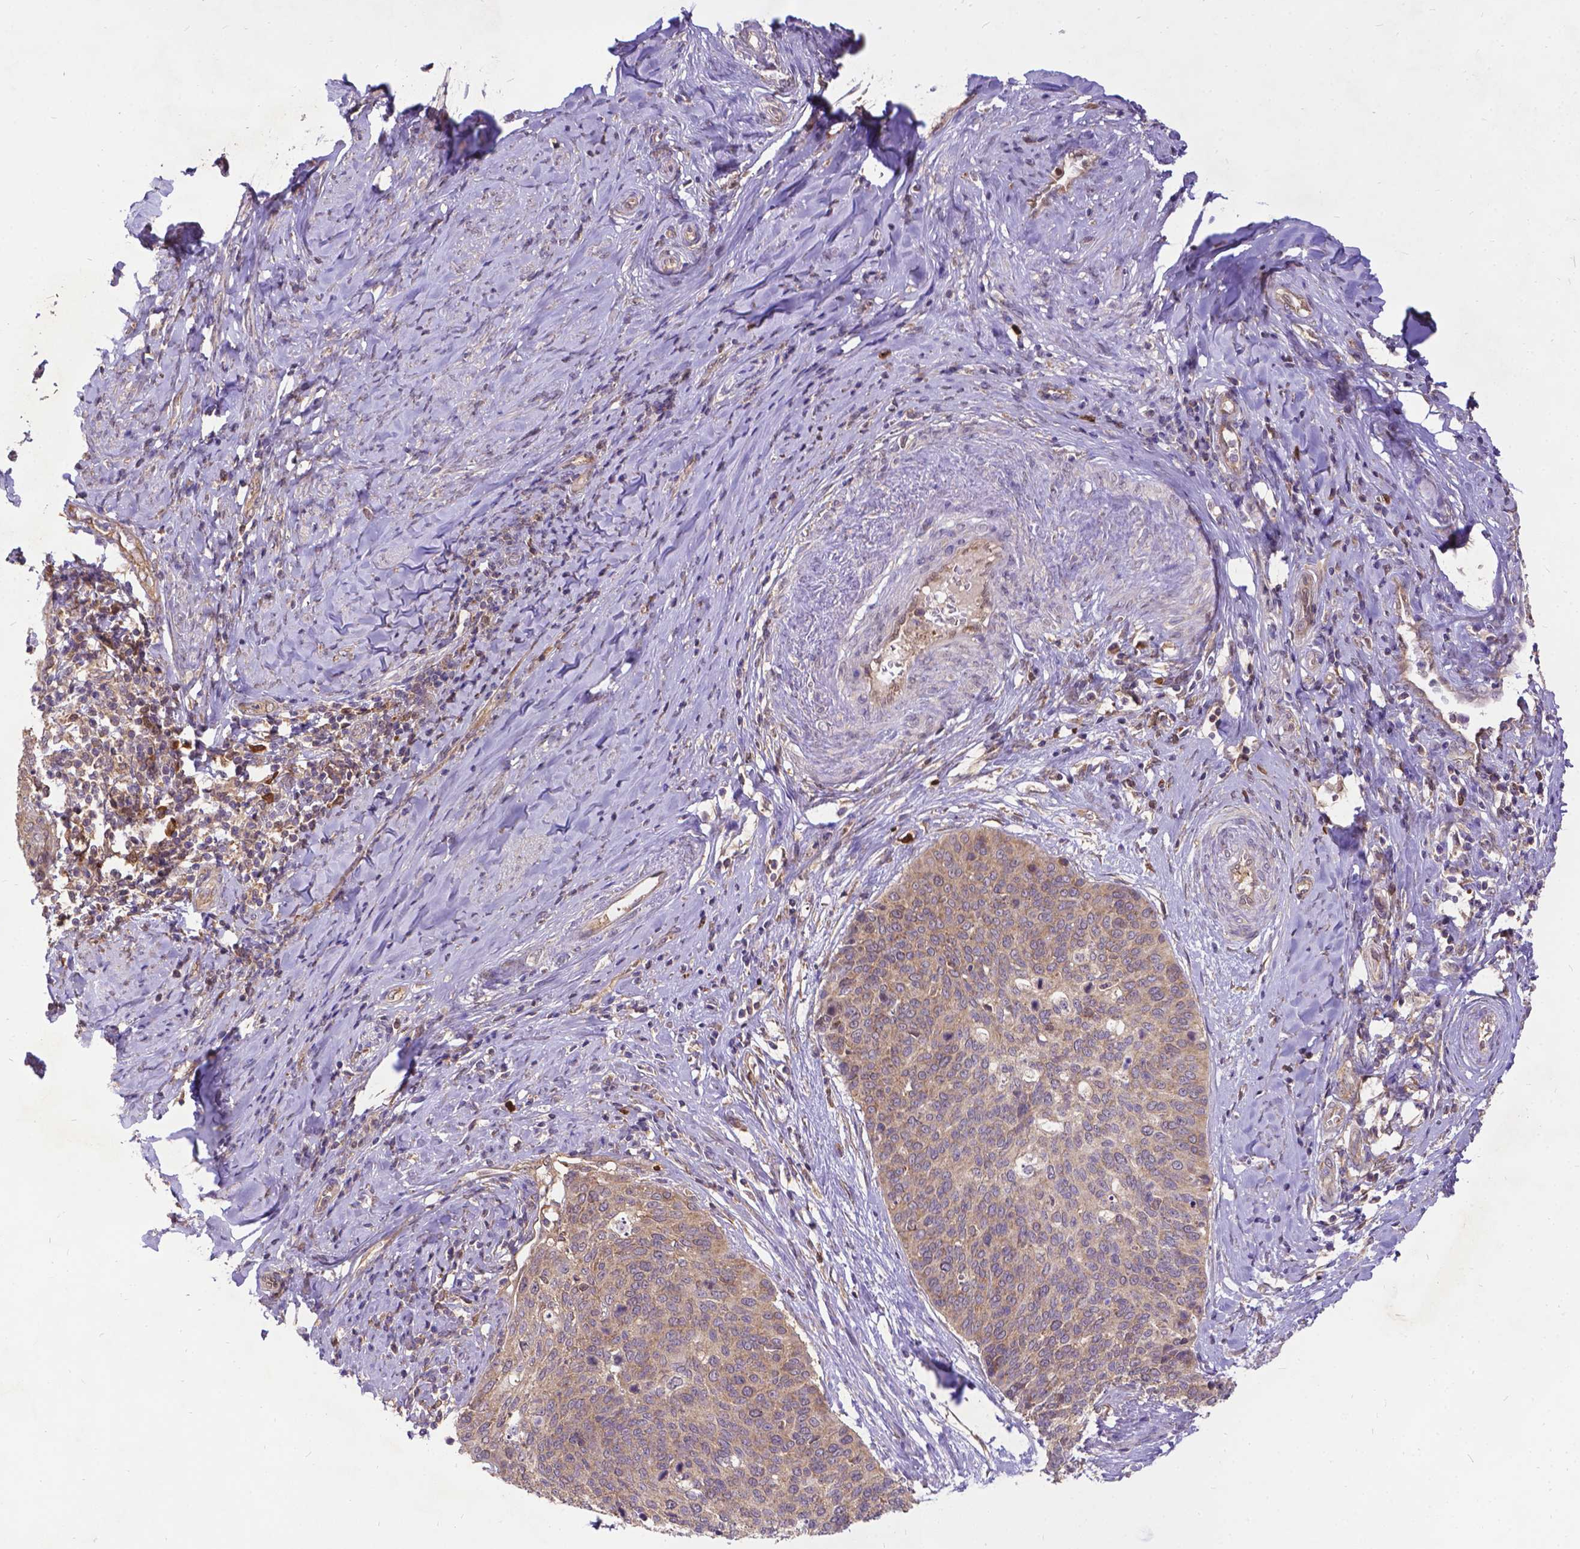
{"staining": {"intensity": "weak", "quantity": ">75%", "location": "cytoplasmic/membranous"}, "tissue": "cervical cancer", "cell_type": "Tumor cells", "image_type": "cancer", "snomed": [{"axis": "morphology", "description": "Squamous cell carcinoma, NOS"}, {"axis": "topography", "description": "Cervix"}], "caption": "This is a photomicrograph of IHC staining of squamous cell carcinoma (cervical), which shows weak staining in the cytoplasmic/membranous of tumor cells.", "gene": "DENND6A", "patient": {"sex": "female", "age": 69}}